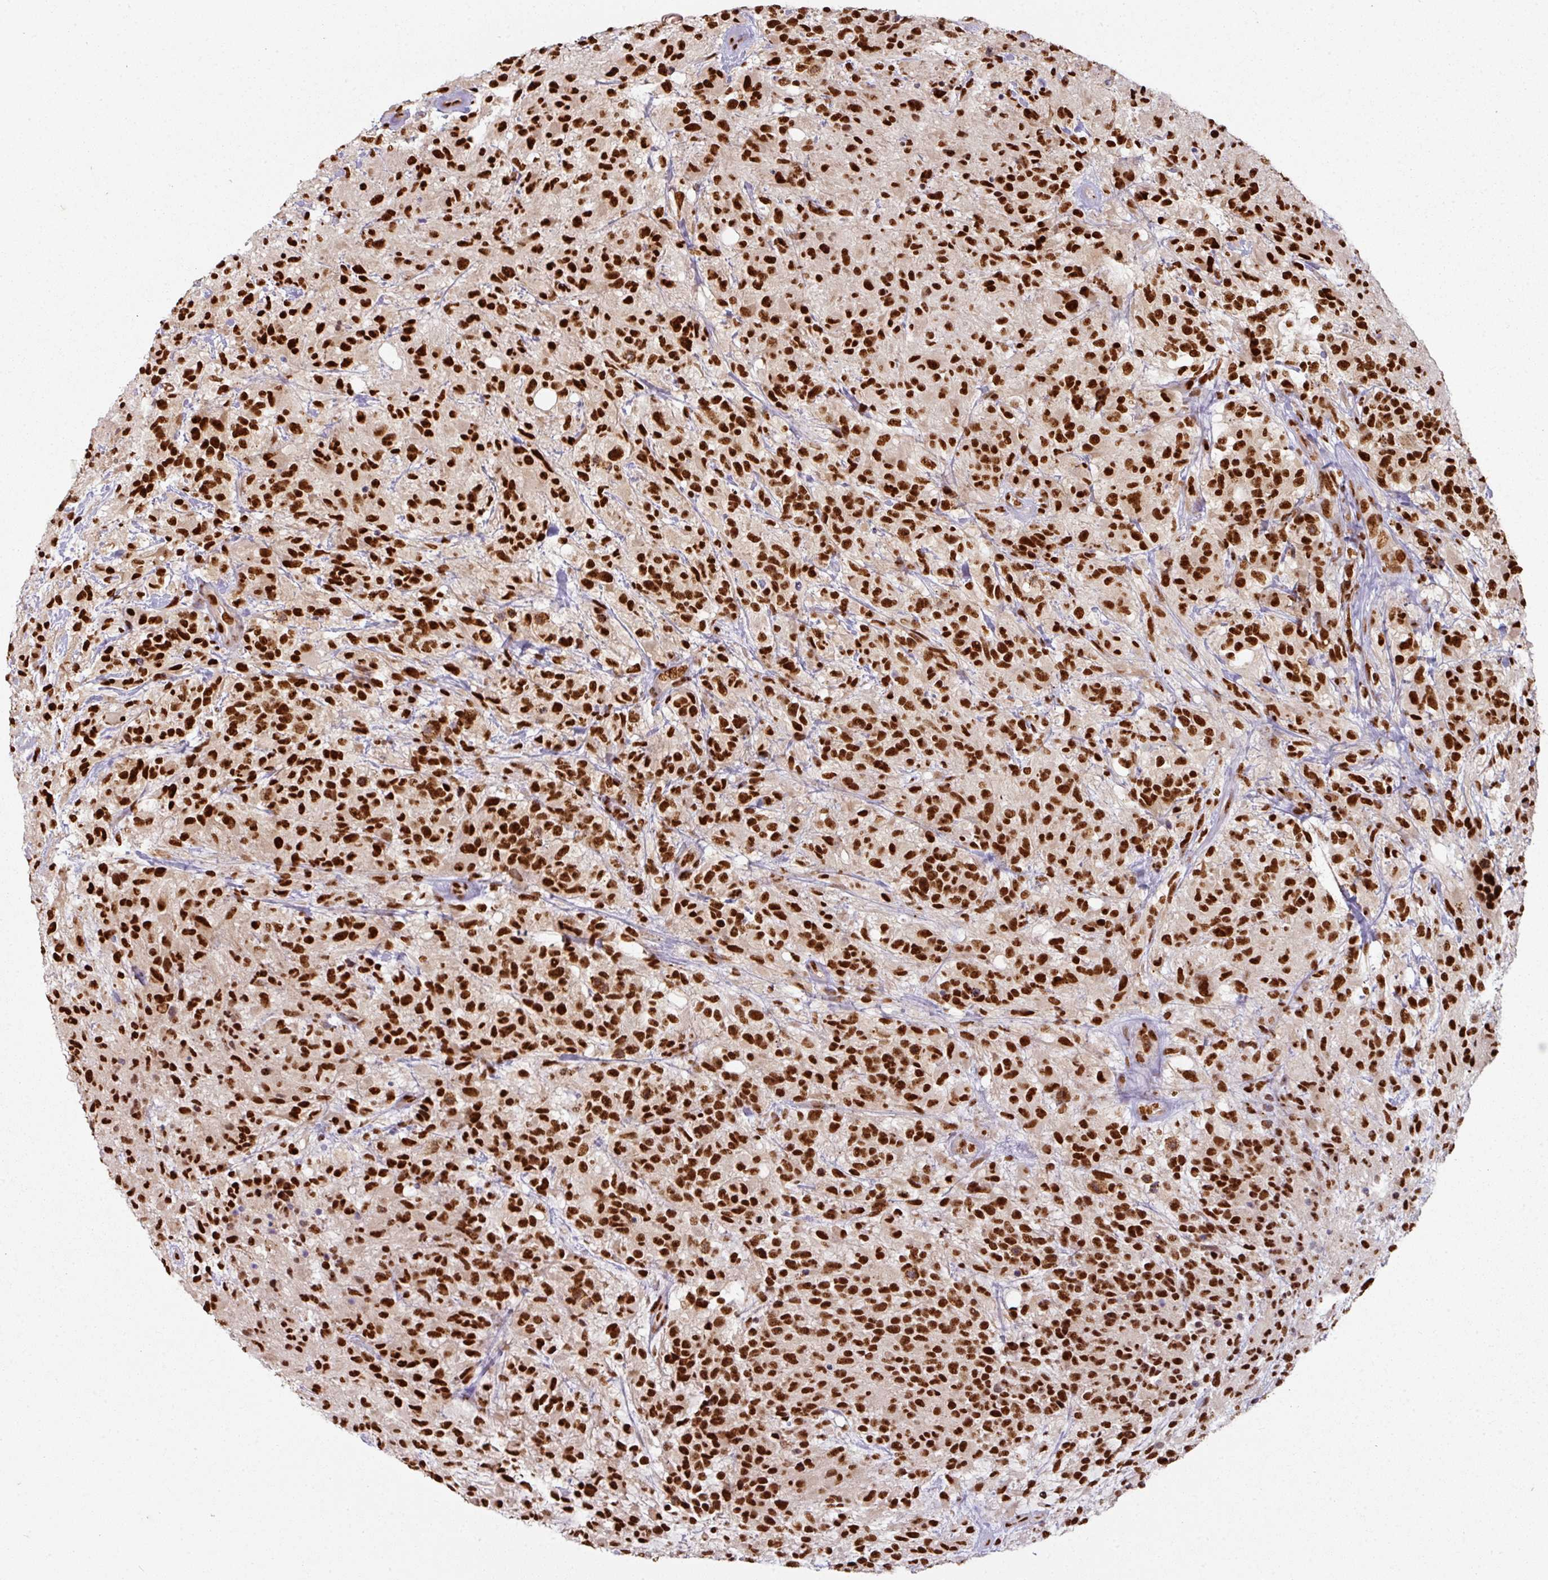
{"staining": {"intensity": "strong", "quantity": ">75%", "location": "nuclear"}, "tissue": "glioma", "cell_type": "Tumor cells", "image_type": "cancer", "snomed": [{"axis": "morphology", "description": "Glioma, malignant, High grade"}, {"axis": "topography", "description": "Brain"}], "caption": "Approximately >75% of tumor cells in malignant glioma (high-grade) exhibit strong nuclear protein staining as visualized by brown immunohistochemical staining.", "gene": "SIK3", "patient": {"sex": "female", "age": 67}}